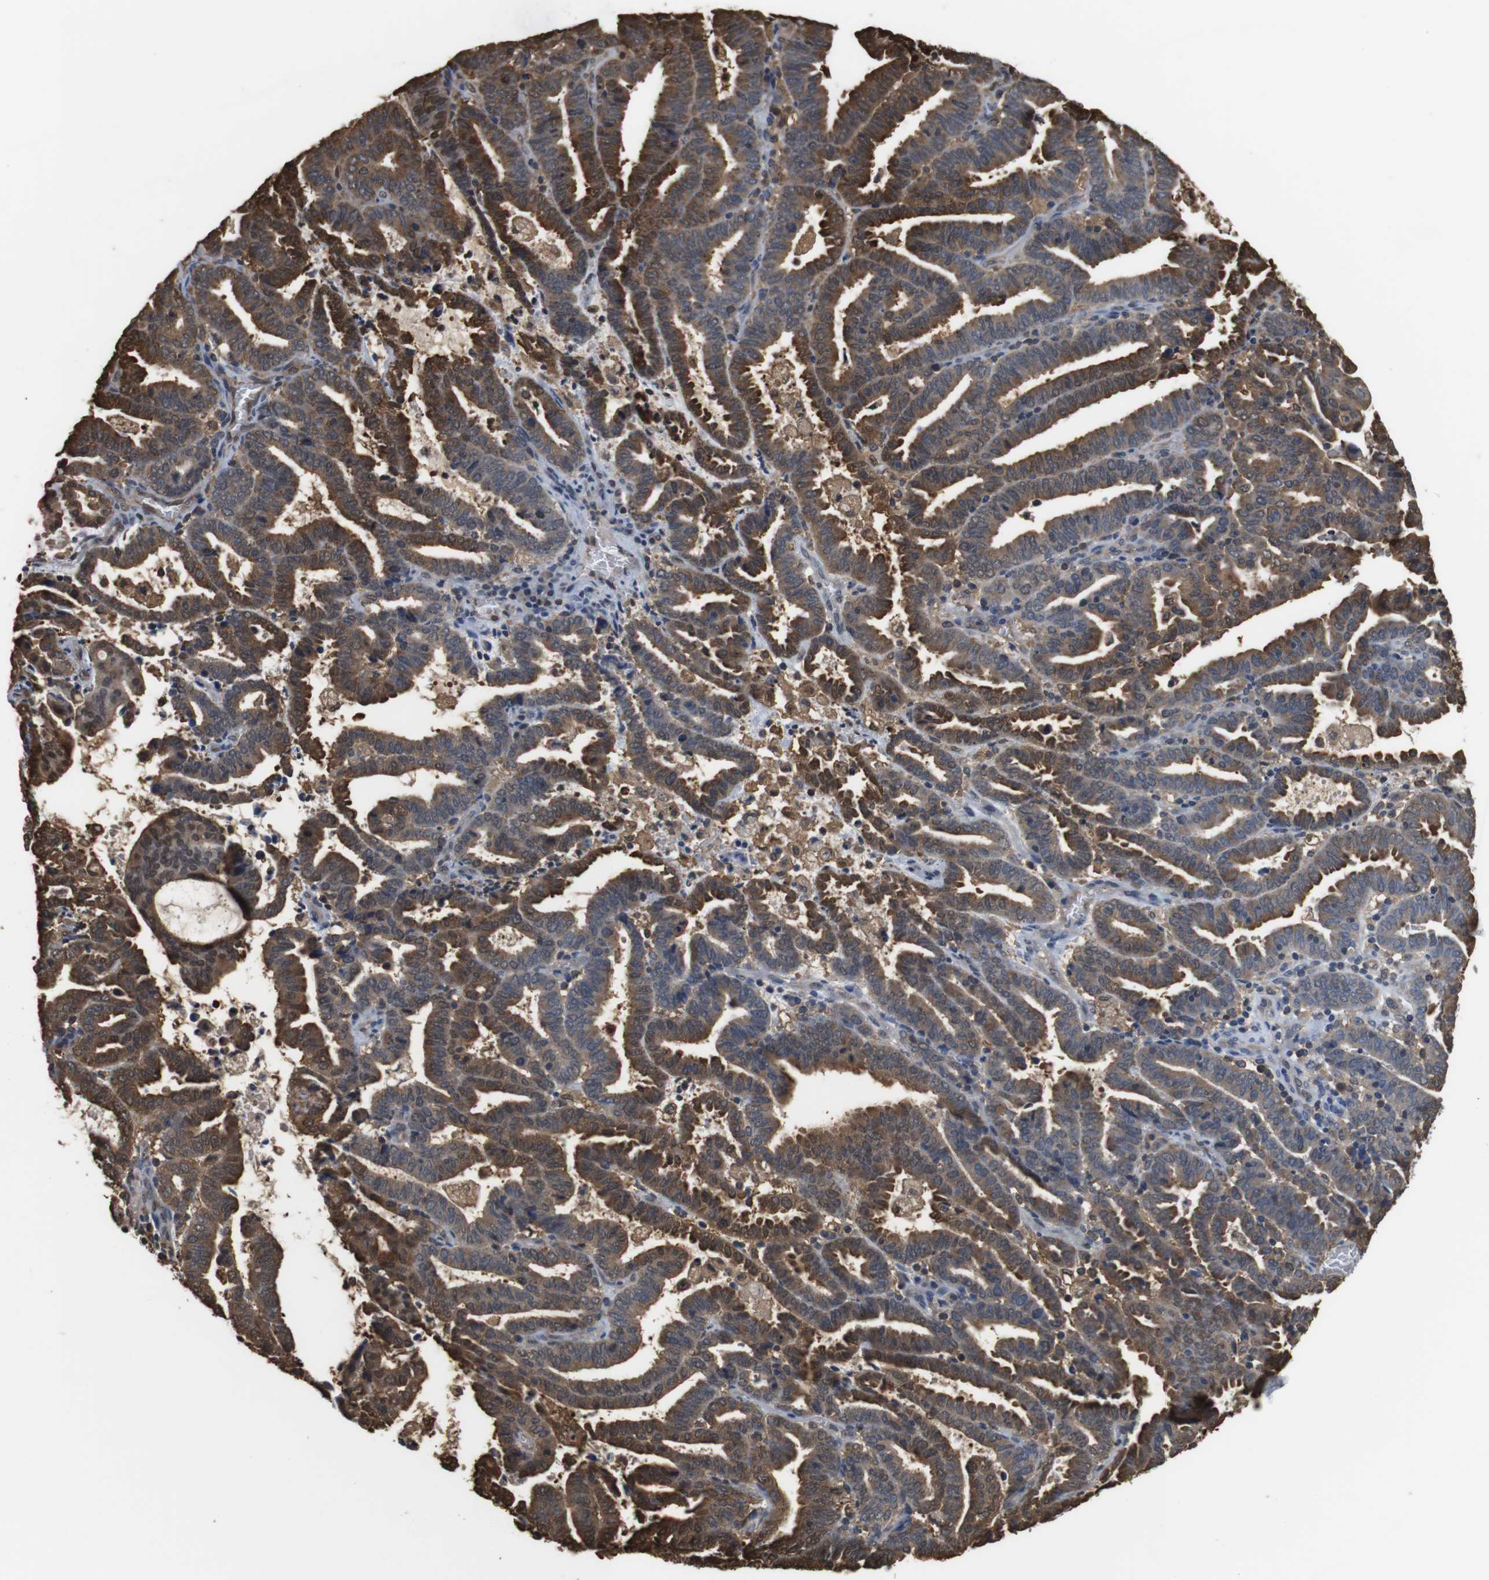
{"staining": {"intensity": "moderate", "quantity": ">75%", "location": "cytoplasmic/membranous,nuclear"}, "tissue": "endometrial cancer", "cell_type": "Tumor cells", "image_type": "cancer", "snomed": [{"axis": "morphology", "description": "Adenocarcinoma, NOS"}, {"axis": "topography", "description": "Uterus"}], "caption": "Endometrial cancer tissue exhibits moderate cytoplasmic/membranous and nuclear positivity in approximately >75% of tumor cells, visualized by immunohistochemistry.", "gene": "LDHA", "patient": {"sex": "female", "age": 83}}